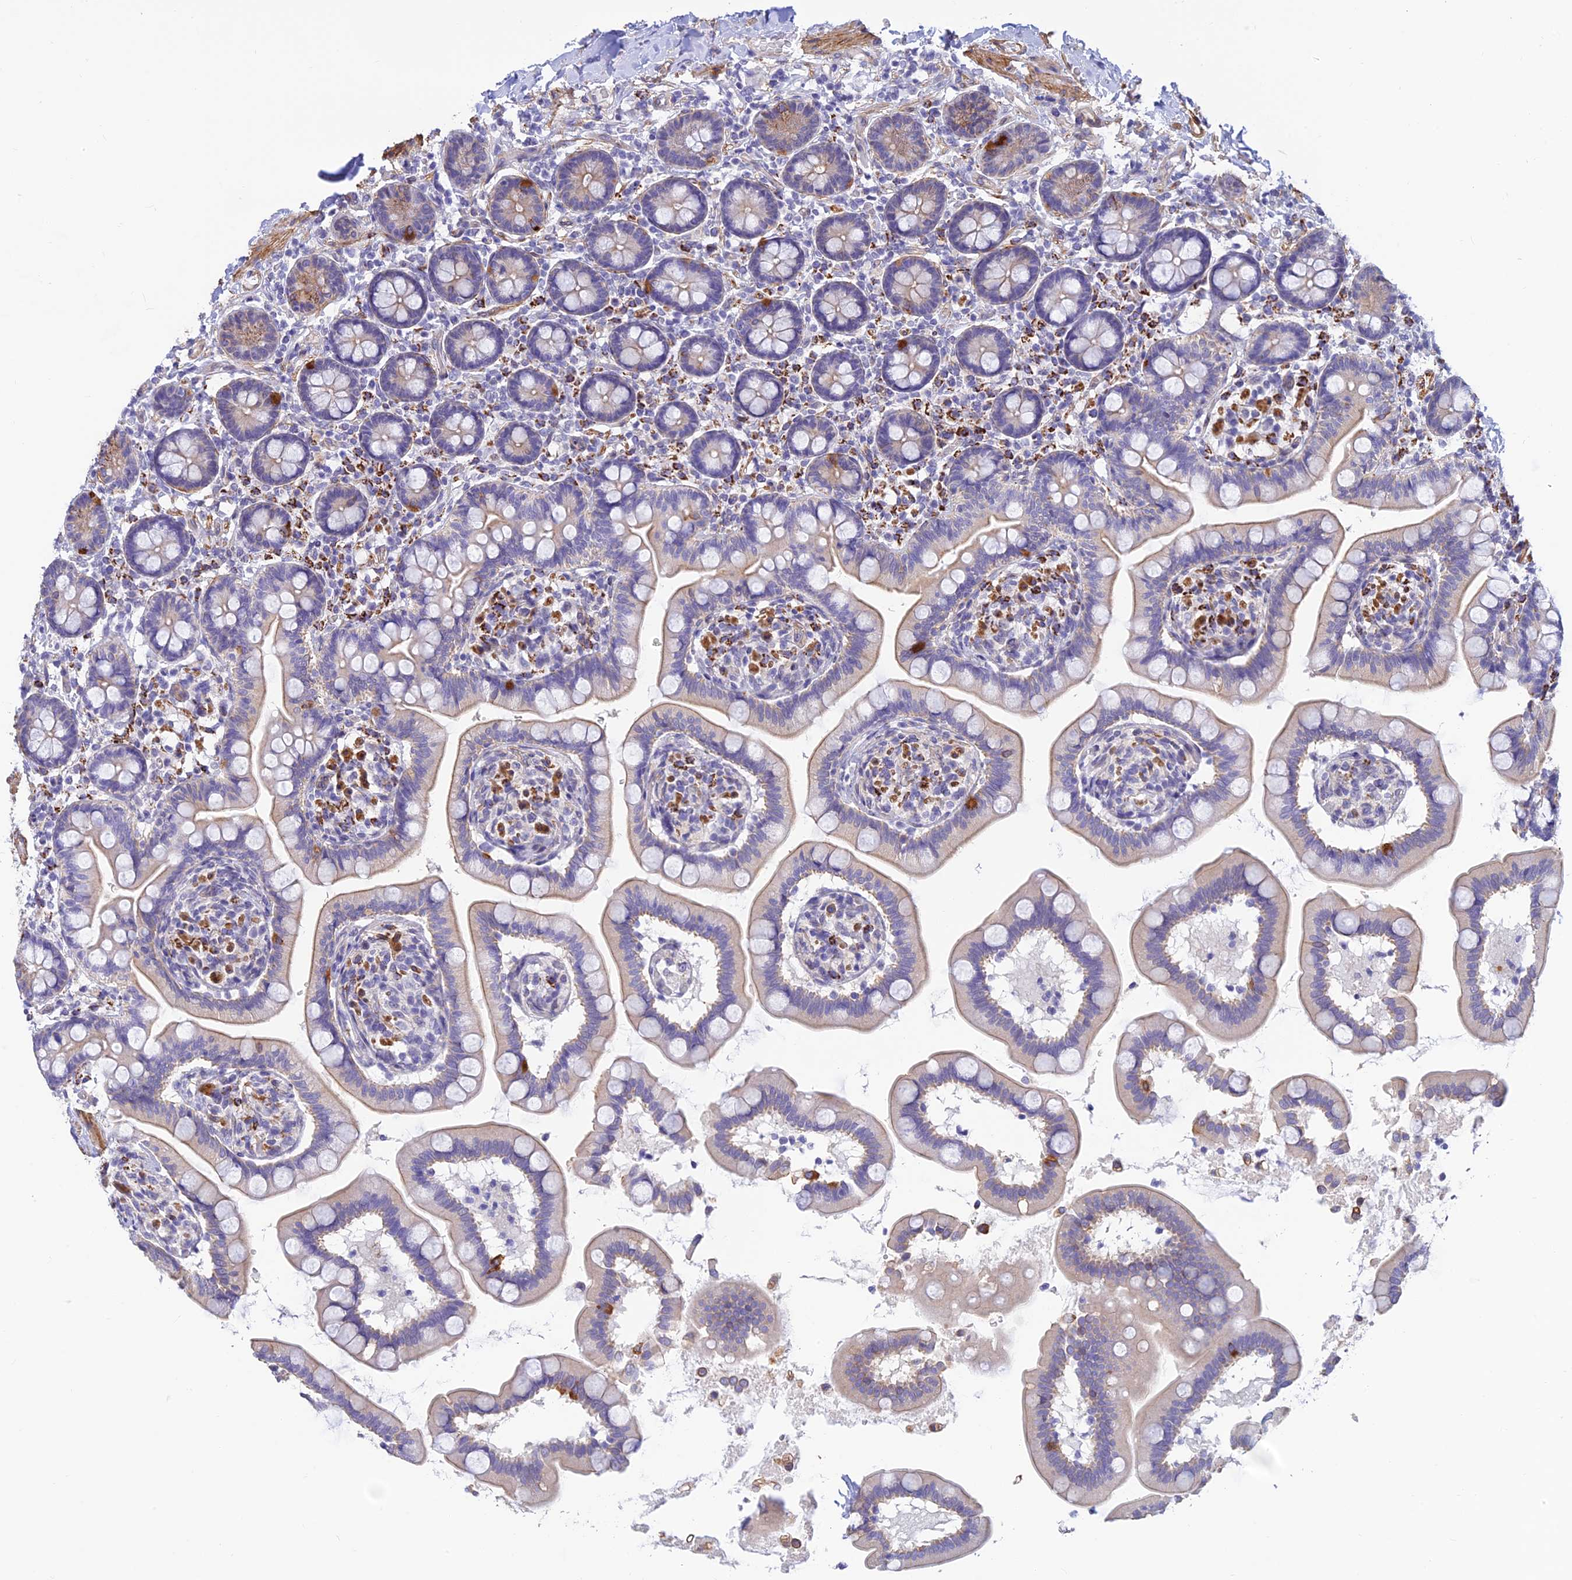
{"staining": {"intensity": "moderate", "quantity": "<25%", "location": "cytoplasmic/membranous"}, "tissue": "small intestine", "cell_type": "Glandular cells", "image_type": "normal", "snomed": [{"axis": "morphology", "description": "Normal tissue, NOS"}, {"axis": "topography", "description": "Small intestine"}], "caption": "Immunohistochemistry (IHC) image of normal small intestine stained for a protein (brown), which displays low levels of moderate cytoplasmic/membranous staining in approximately <25% of glandular cells.", "gene": "ALDH1L2", "patient": {"sex": "female", "age": 64}}